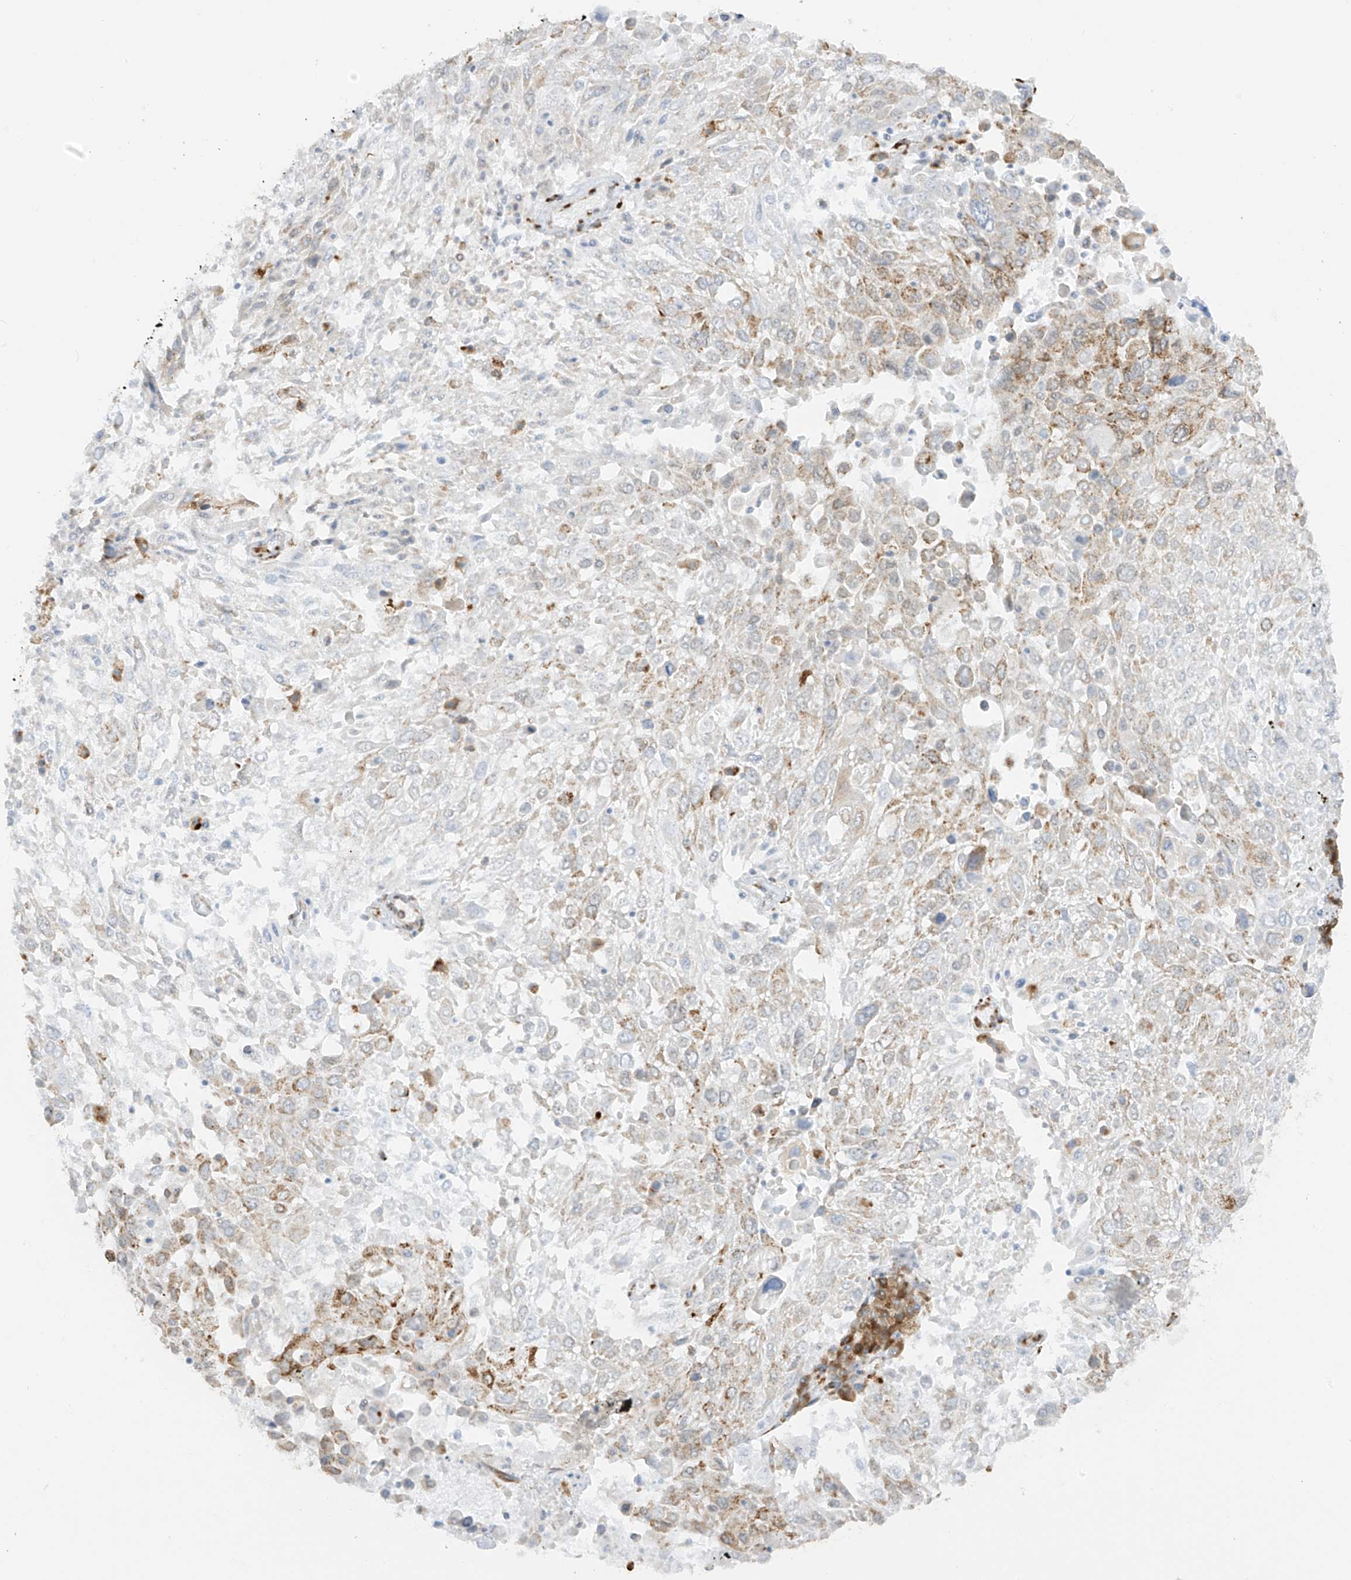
{"staining": {"intensity": "moderate", "quantity": "<25%", "location": "cytoplasmic/membranous"}, "tissue": "lung cancer", "cell_type": "Tumor cells", "image_type": "cancer", "snomed": [{"axis": "morphology", "description": "Squamous cell carcinoma, NOS"}, {"axis": "topography", "description": "Lung"}], "caption": "Human lung cancer (squamous cell carcinoma) stained with a protein marker exhibits moderate staining in tumor cells.", "gene": "LRRC59", "patient": {"sex": "male", "age": 65}}